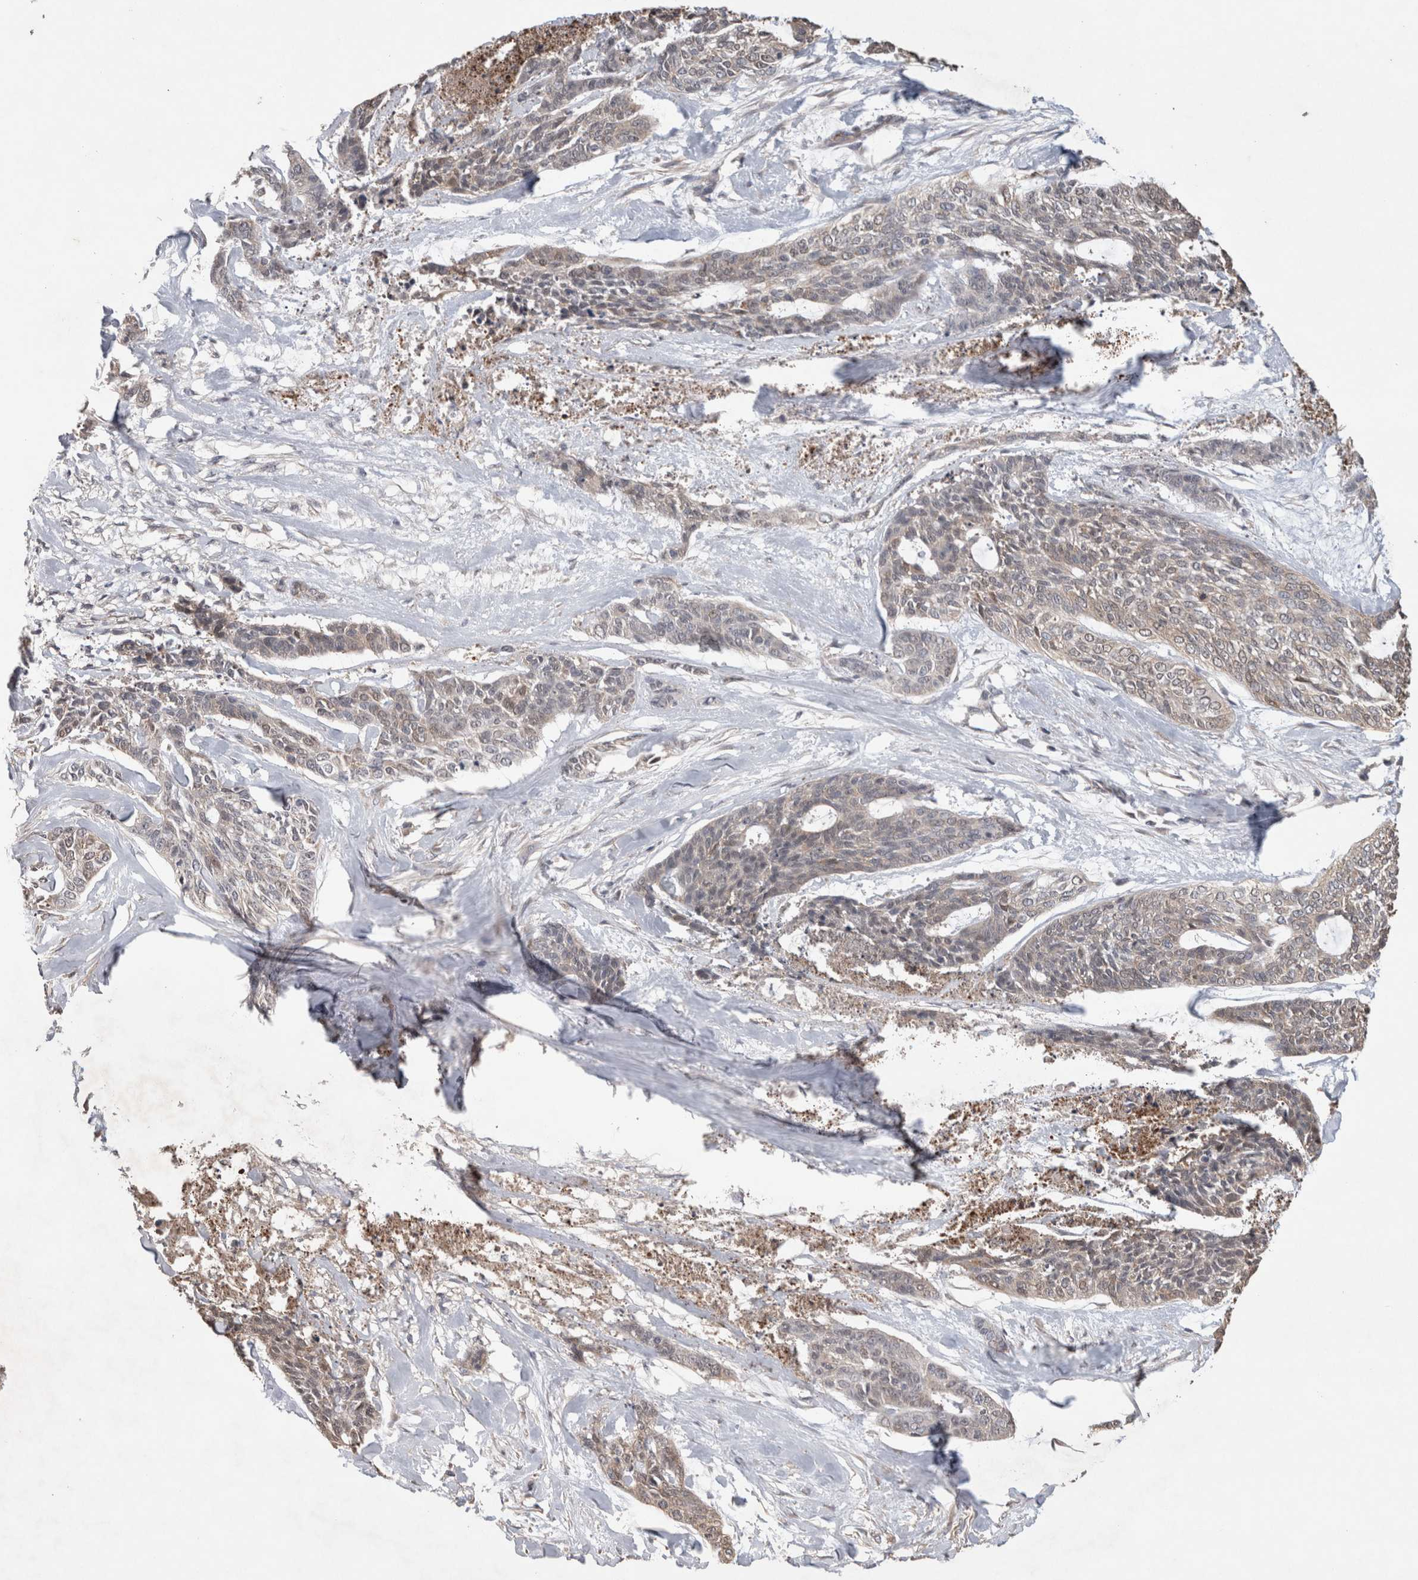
{"staining": {"intensity": "weak", "quantity": "25%-75%", "location": "cytoplasmic/membranous"}, "tissue": "skin cancer", "cell_type": "Tumor cells", "image_type": "cancer", "snomed": [{"axis": "morphology", "description": "Basal cell carcinoma"}, {"axis": "topography", "description": "Skin"}], "caption": "This is a photomicrograph of immunohistochemistry staining of basal cell carcinoma (skin), which shows weak staining in the cytoplasmic/membranous of tumor cells.", "gene": "TRIM5", "patient": {"sex": "female", "age": 64}}